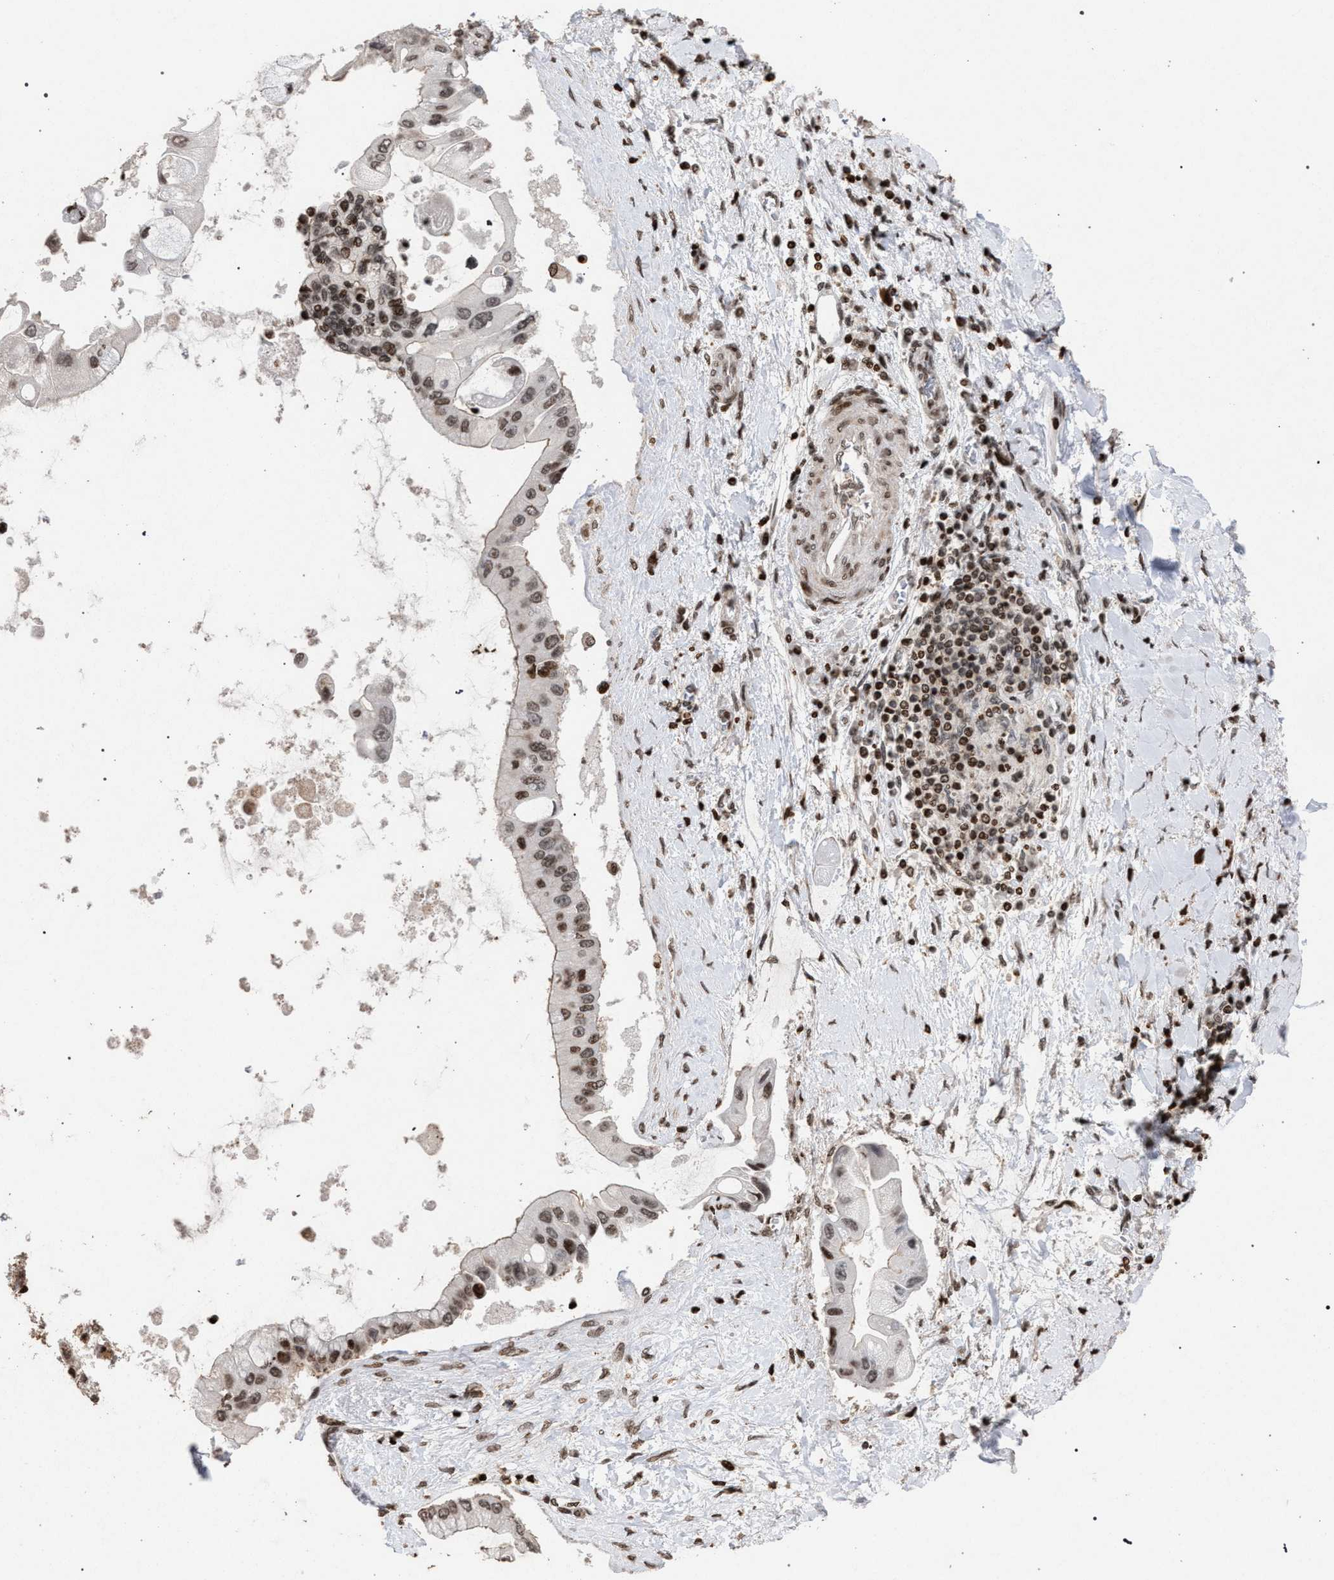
{"staining": {"intensity": "moderate", "quantity": ">75%", "location": "nuclear"}, "tissue": "liver cancer", "cell_type": "Tumor cells", "image_type": "cancer", "snomed": [{"axis": "morphology", "description": "Cholangiocarcinoma"}, {"axis": "topography", "description": "Liver"}], "caption": "Immunohistochemistry (DAB (3,3'-diaminobenzidine)) staining of human cholangiocarcinoma (liver) displays moderate nuclear protein positivity in about >75% of tumor cells. (Brightfield microscopy of DAB IHC at high magnification).", "gene": "FOXD3", "patient": {"sex": "male", "age": 50}}